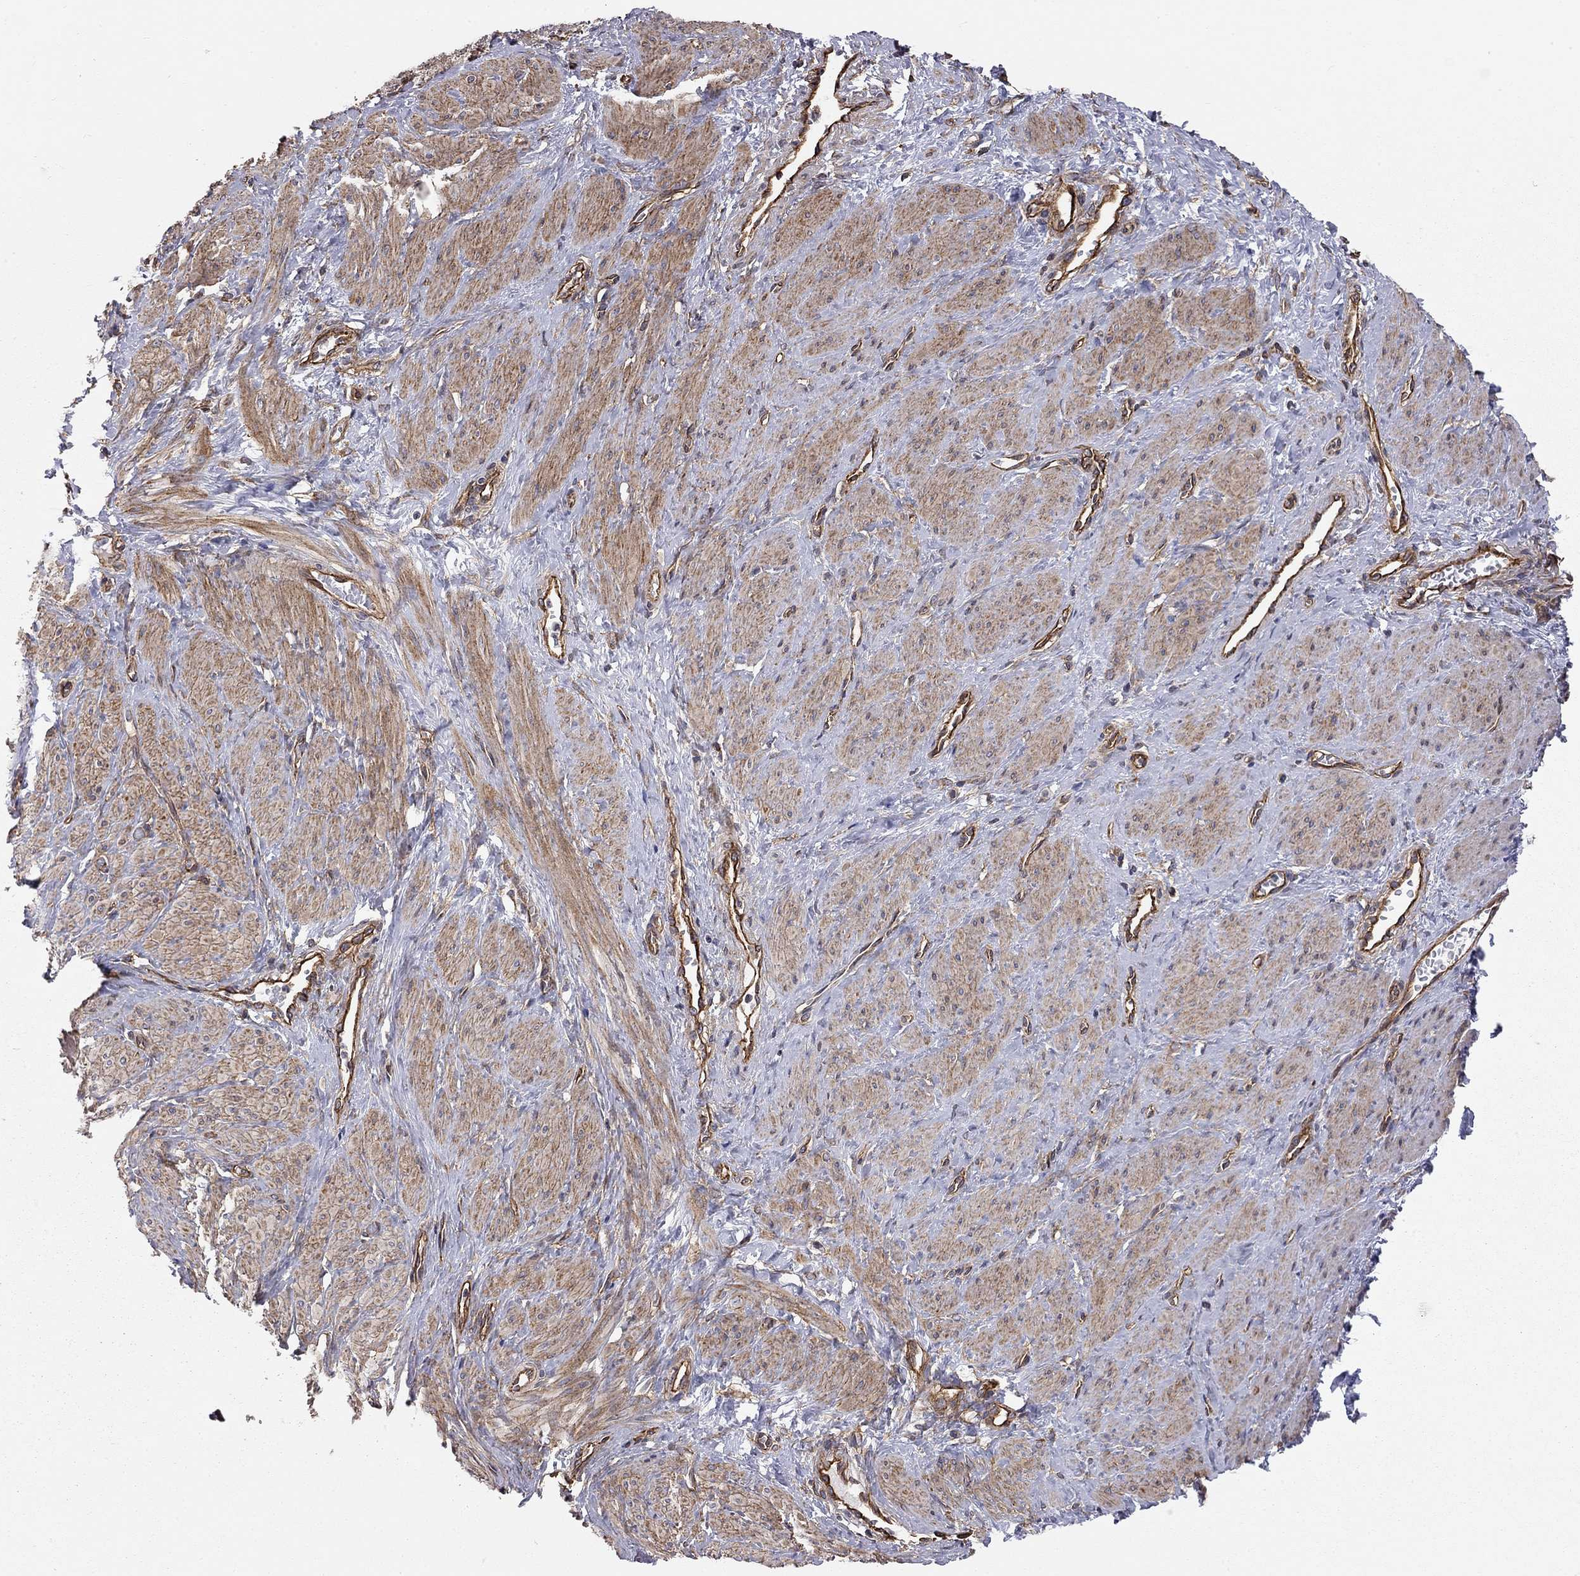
{"staining": {"intensity": "moderate", "quantity": "25%-75%", "location": "cytoplasmic/membranous"}, "tissue": "smooth muscle", "cell_type": "Smooth muscle cells", "image_type": "normal", "snomed": [{"axis": "morphology", "description": "Normal tissue, NOS"}, {"axis": "topography", "description": "Smooth muscle"}, {"axis": "topography", "description": "Uterus"}], "caption": "Immunohistochemical staining of benign smooth muscle demonstrates moderate cytoplasmic/membranous protein staining in approximately 25%-75% of smooth muscle cells. (DAB IHC with brightfield microscopy, high magnification).", "gene": "RASEF", "patient": {"sex": "female", "age": 39}}